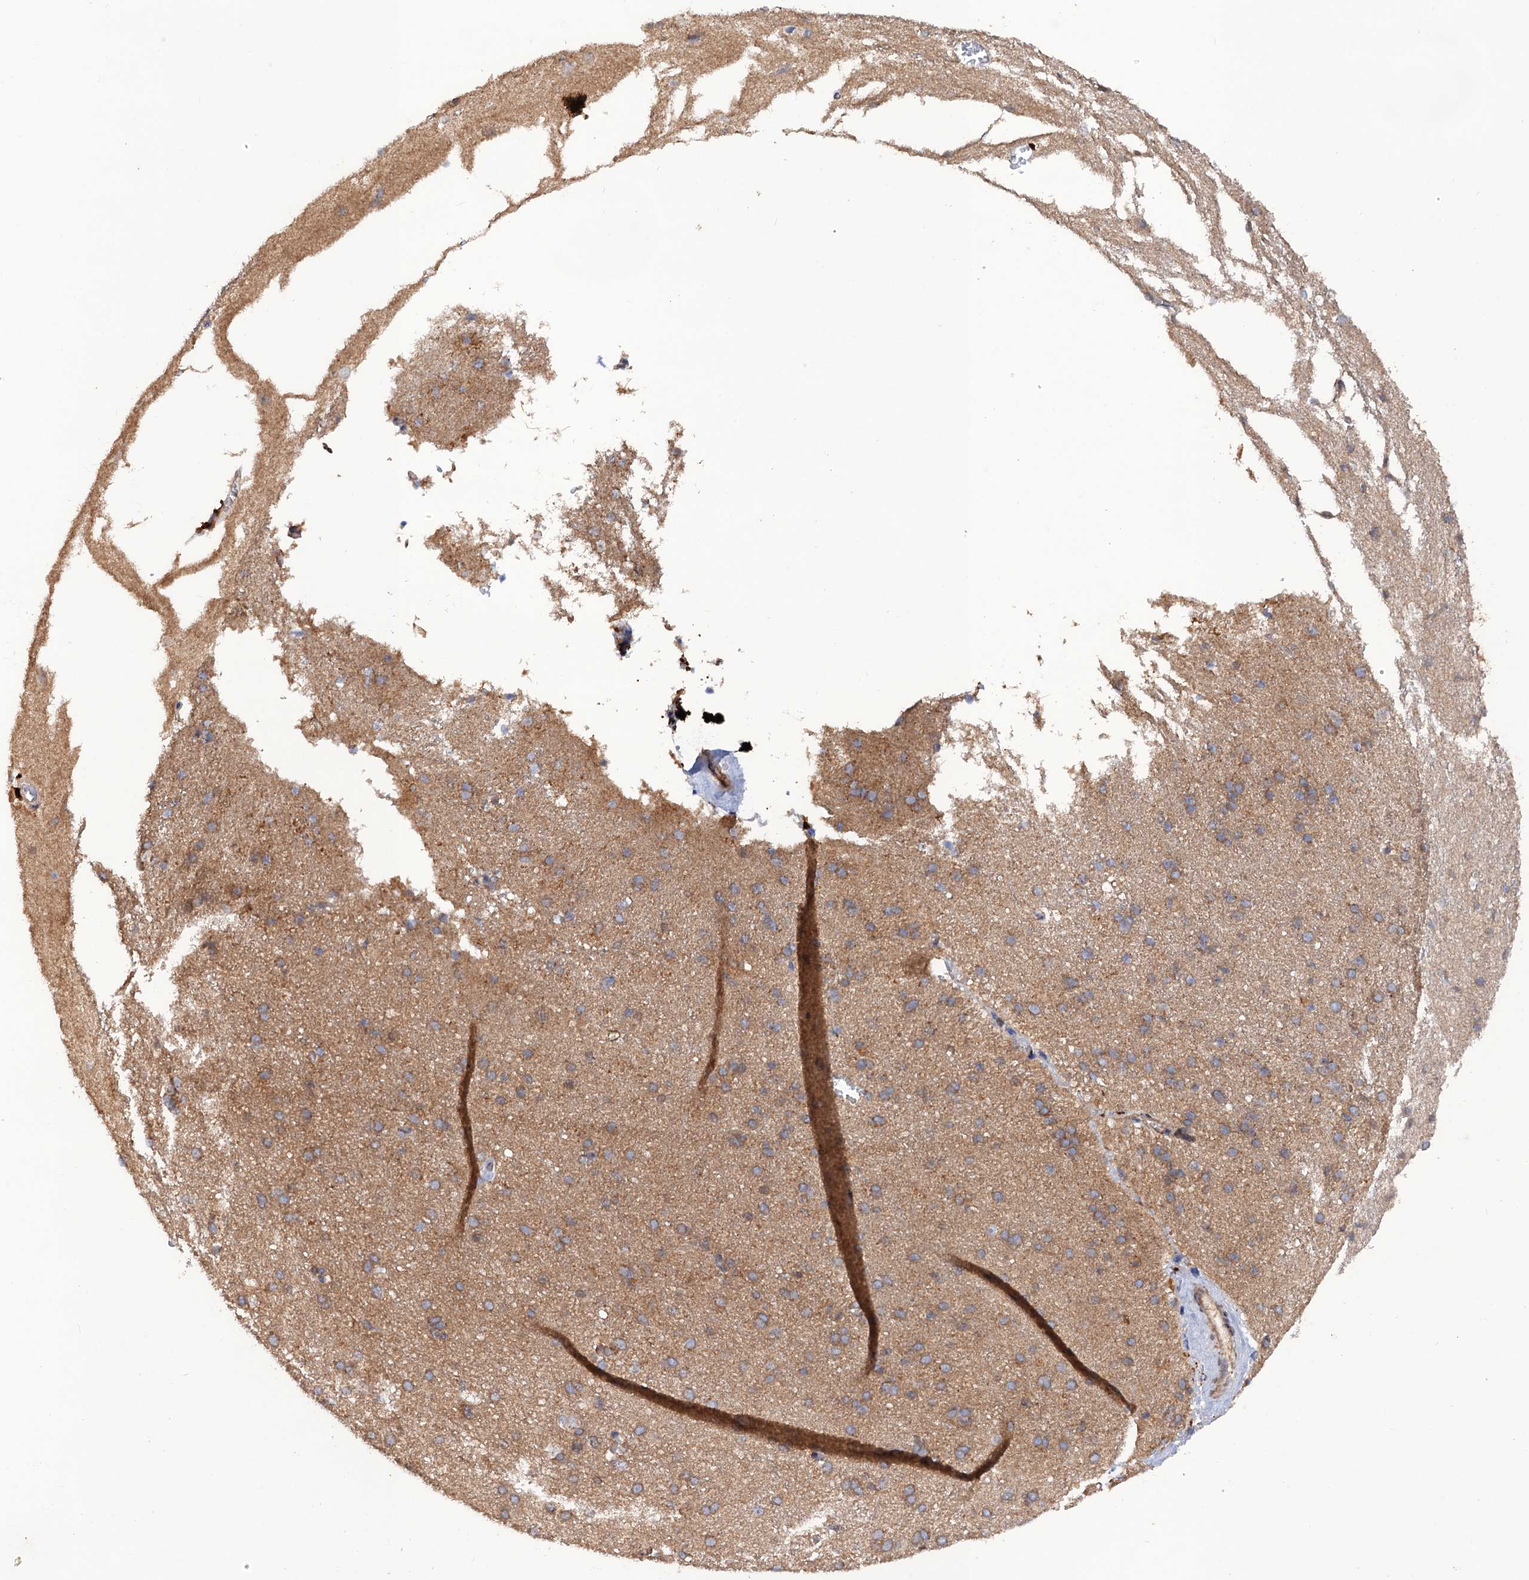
{"staining": {"intensity": "negative", "quantity": "none", "location": "none"}, "tissue": "cerebral cortex", "cell_type": "Endothelial cells", "image_type": "normal", "snomed": [{"axis": "morphology", "description": "Normal tissue, NOS"}, {"axis": "topography", "description": "Cerebral cortex"}], "caption": "Immunohistochemistry (IHC) of normal human cerebral cortex exhibits no staining in endothelial cells. The staining is performed using DAB (3,3'-diaminobenzidine) brown chromogen with nuclei counter-stained in using hematoxylin.", "gene": "DGKA", "patient": {"sex": "male", "age": 62}}